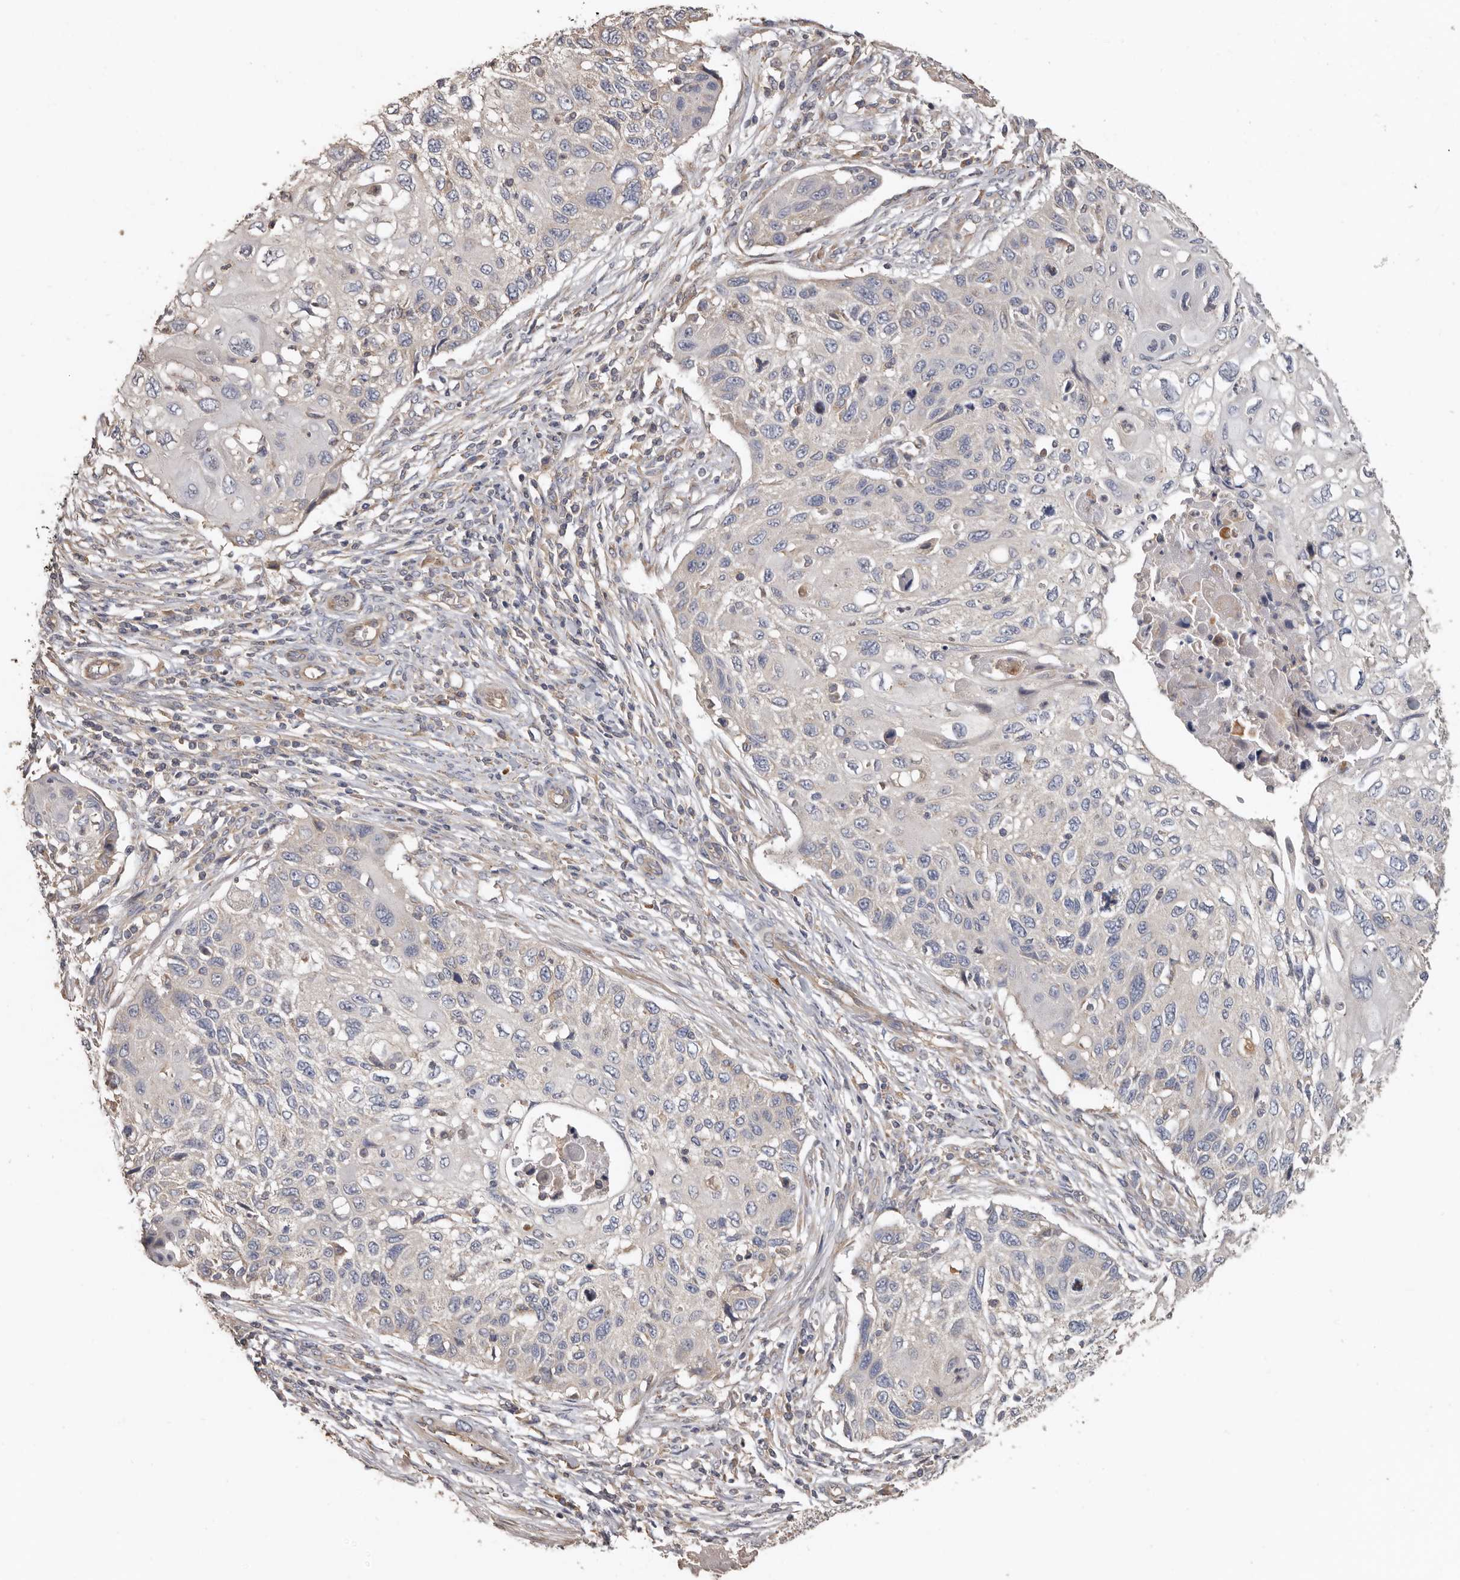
{"staining": {"intensity": "negative", "quantity": "none", "location": "none"}, "tissue": "cervical cancer", "cell_type": "Tumor cells", "image_type": "cancer", "snomed": [{"axis": "morphology", "description": "Squamous cell carcinoma, NOS"}, {"axis": "topography", "description": "Cervix"}], "caption": "An image of human cervical cancer is negative for staining in tumor cells.", "gene": "FLCN", "patient": {"sex": "female", "age": 70}}